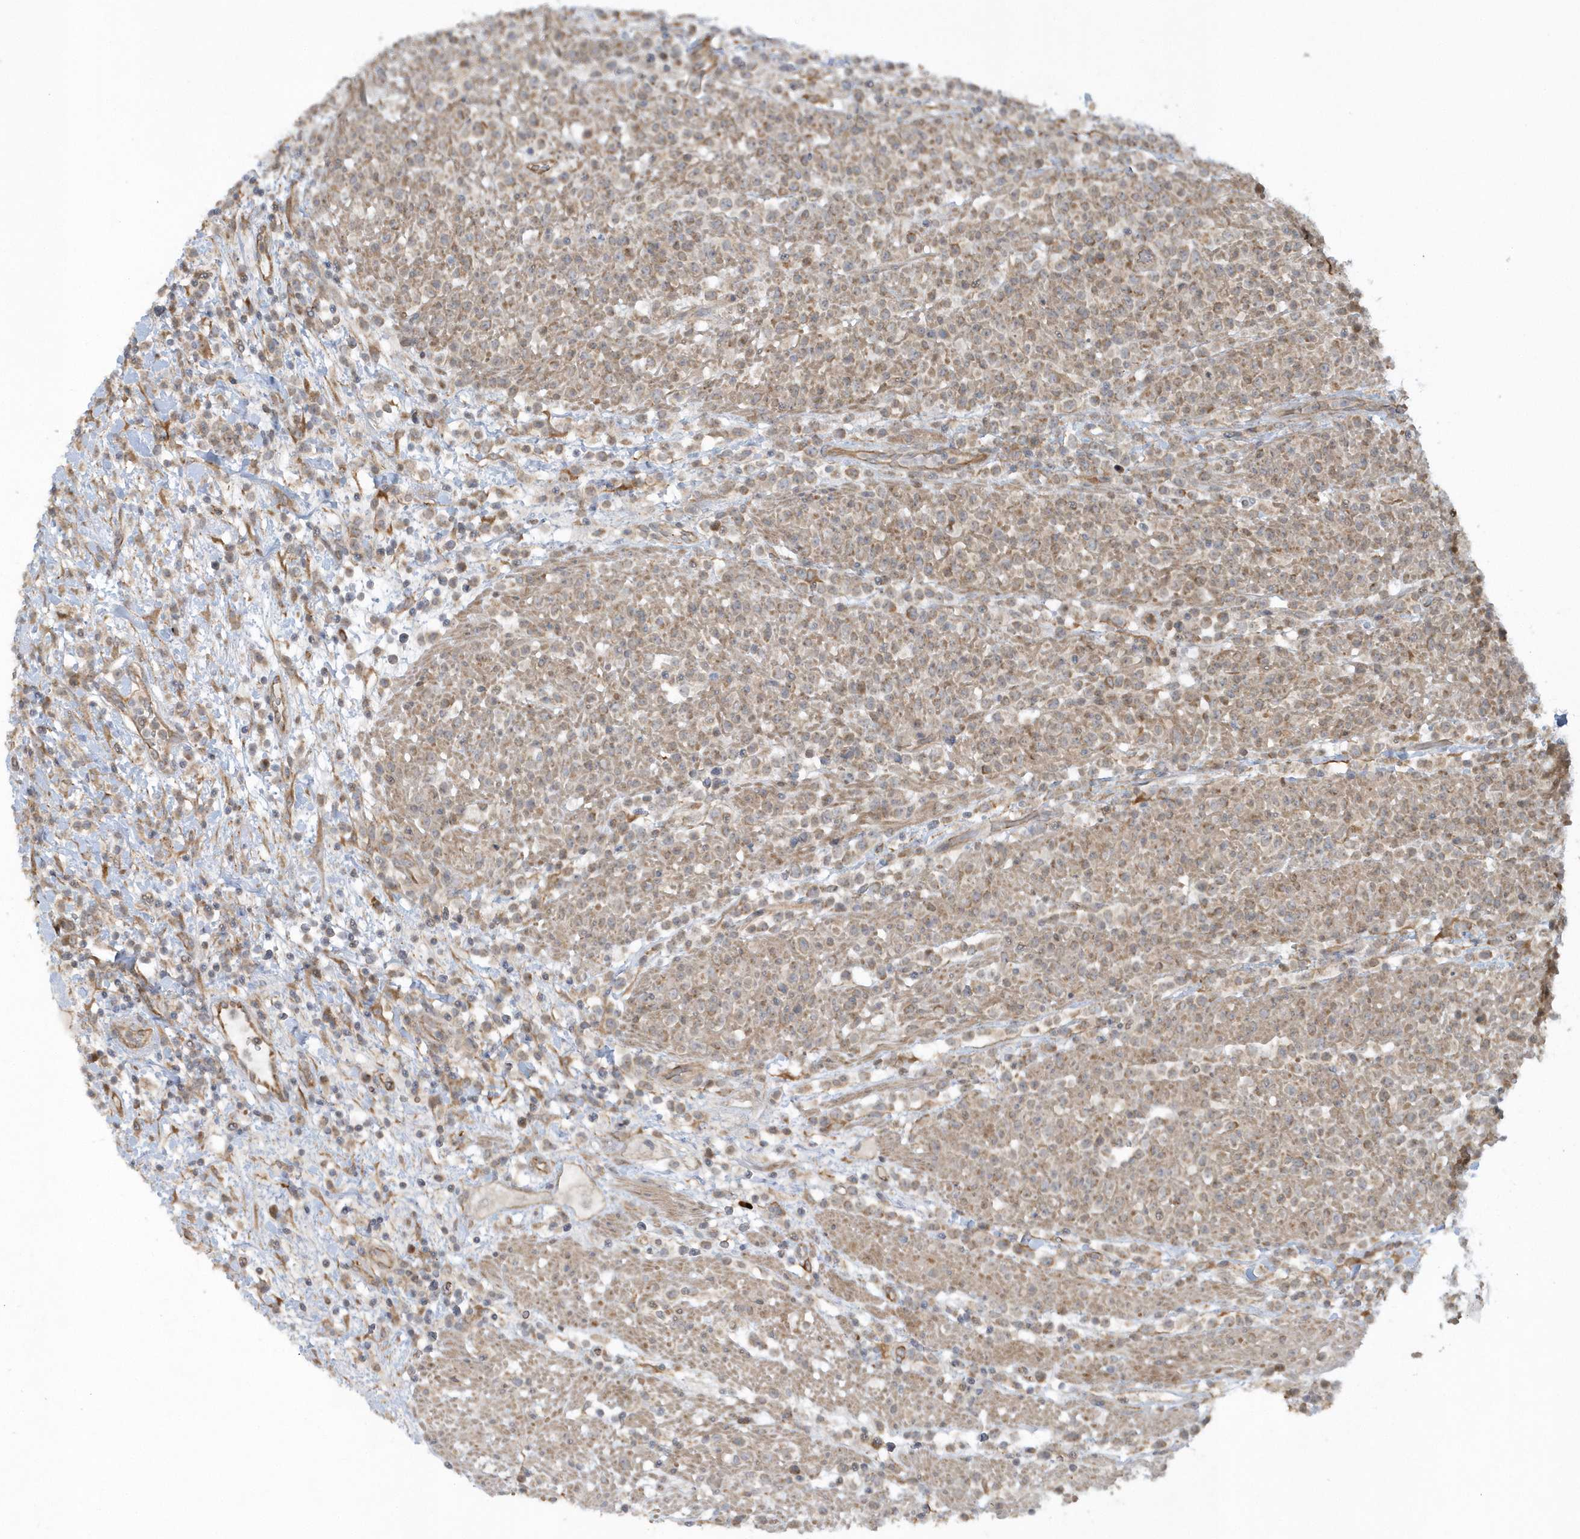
{"staining": {"intensity": "weak", "quantity": ">75%", "location": "cytoplasmic/membranous"}, "tissue": "lymphoma", "cell_type": "Tumor cells", "image_type": "cancer", "snomed": [{"axis": "morphology", "description": "Malignant lymphoma, non-Hodgkin's type, High grade"}, {"axis": "topography", "description": "Colon"}], "caption": "IHC image of neoplastic tissue: human malignant lymphoma, non-Hodgkin's type (high-grade) stained using IHC shows low levels of weak protein expression localized specifically in the cytoplasmic/membranous of tumor cells, appearing as a cytoplasmic/membranous brown color.", "gene": "THG1L", "patient": {"sex": "female", "age": 53}}